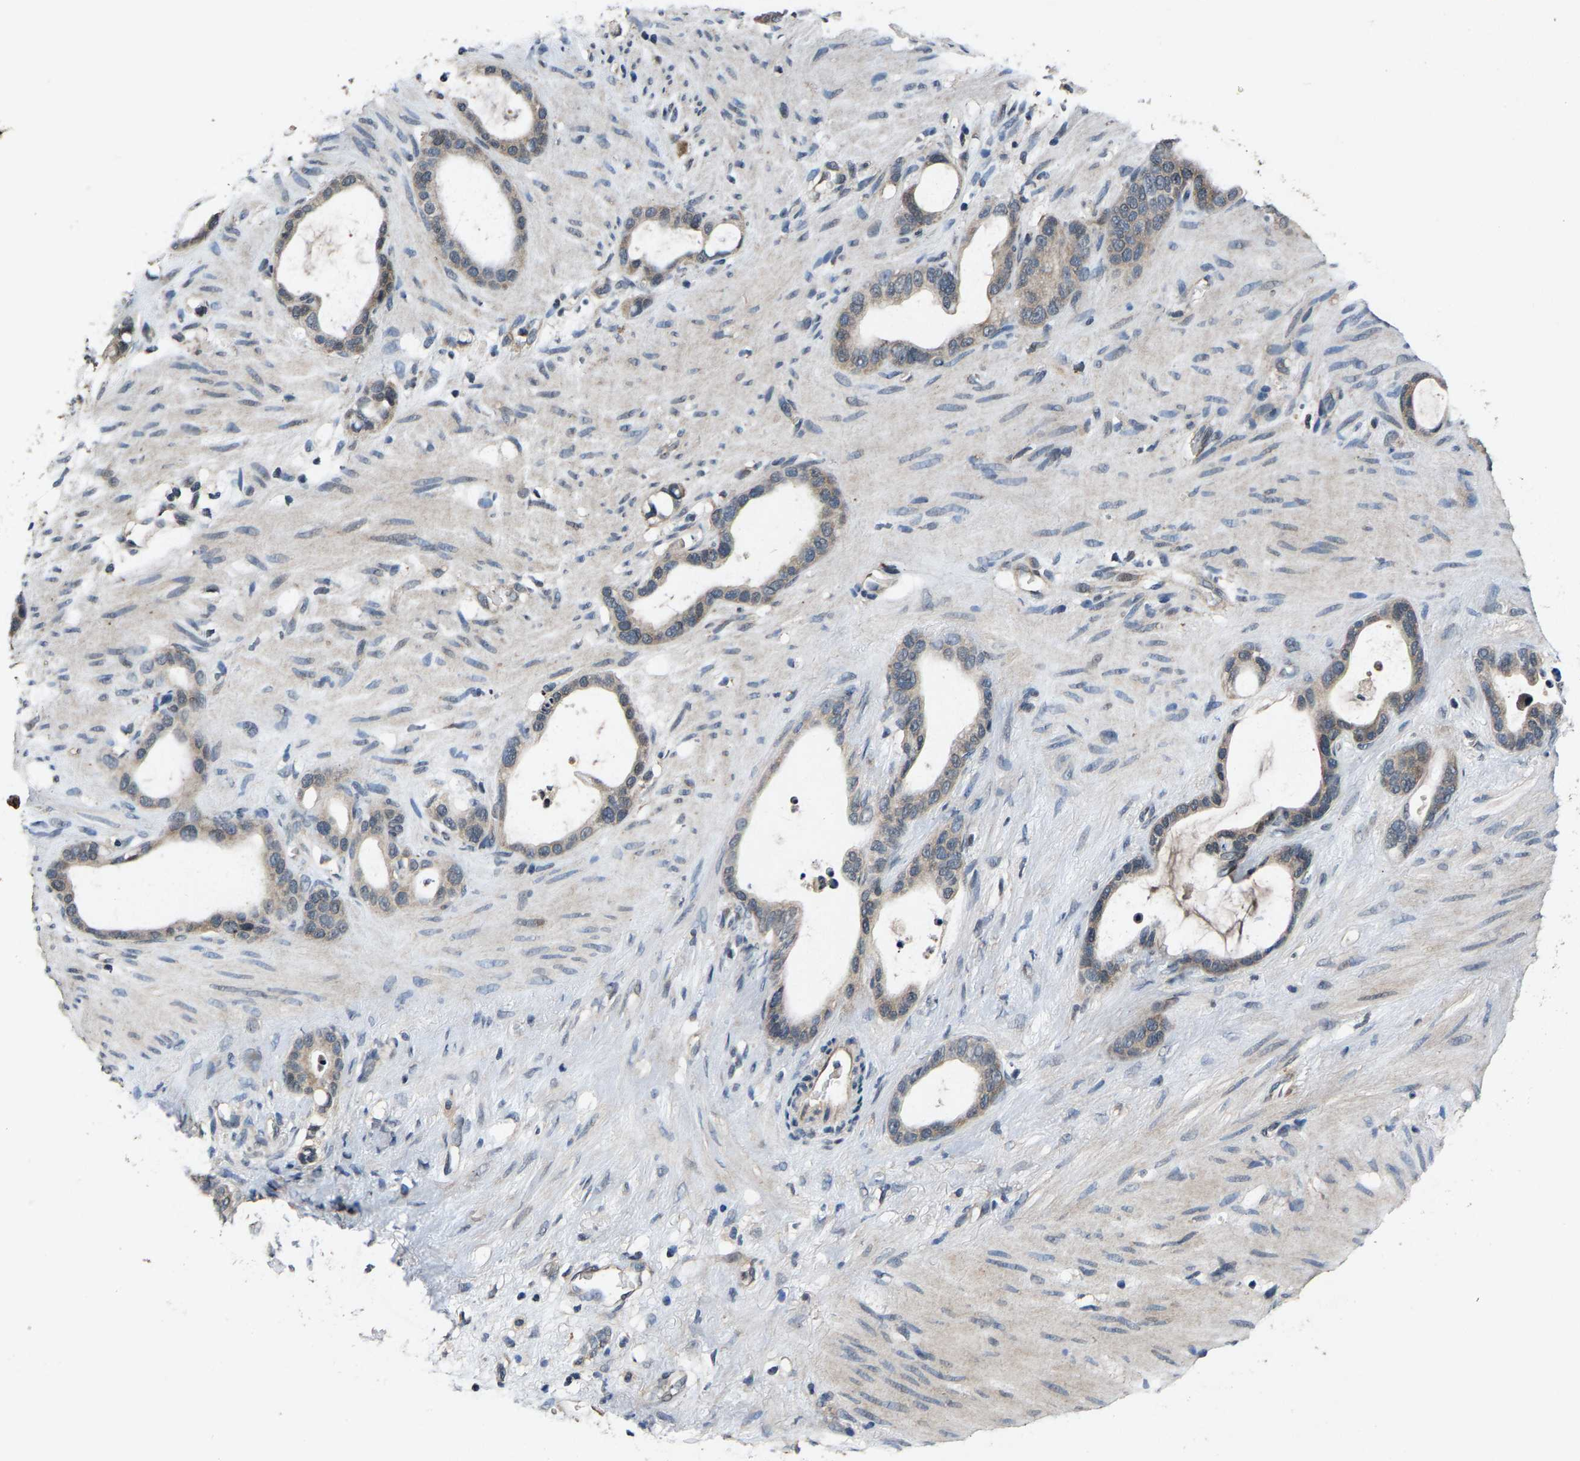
{"staining": {"intensity": "weak", "quantity": ">75%", "location": "cytoplasmic/membranous"}, "tissue": "stomach cancer", "cell_type": "Tumor cells", "image_type": "cancer", "snomed": [{"axis": "morphology", "description": "Adenocarcinoma, NOS"}, {"axis": "topography", "description": "Stomach"}], "caption": "About >75% of tumor cells in stomach adenocarcinoma exhibit weak cytoplasmic/membranous protein positivity as visualized by brown immunohistochemical staining.", "gene": "HUWE1", "patient": {"sex": "female", "age": 75}}